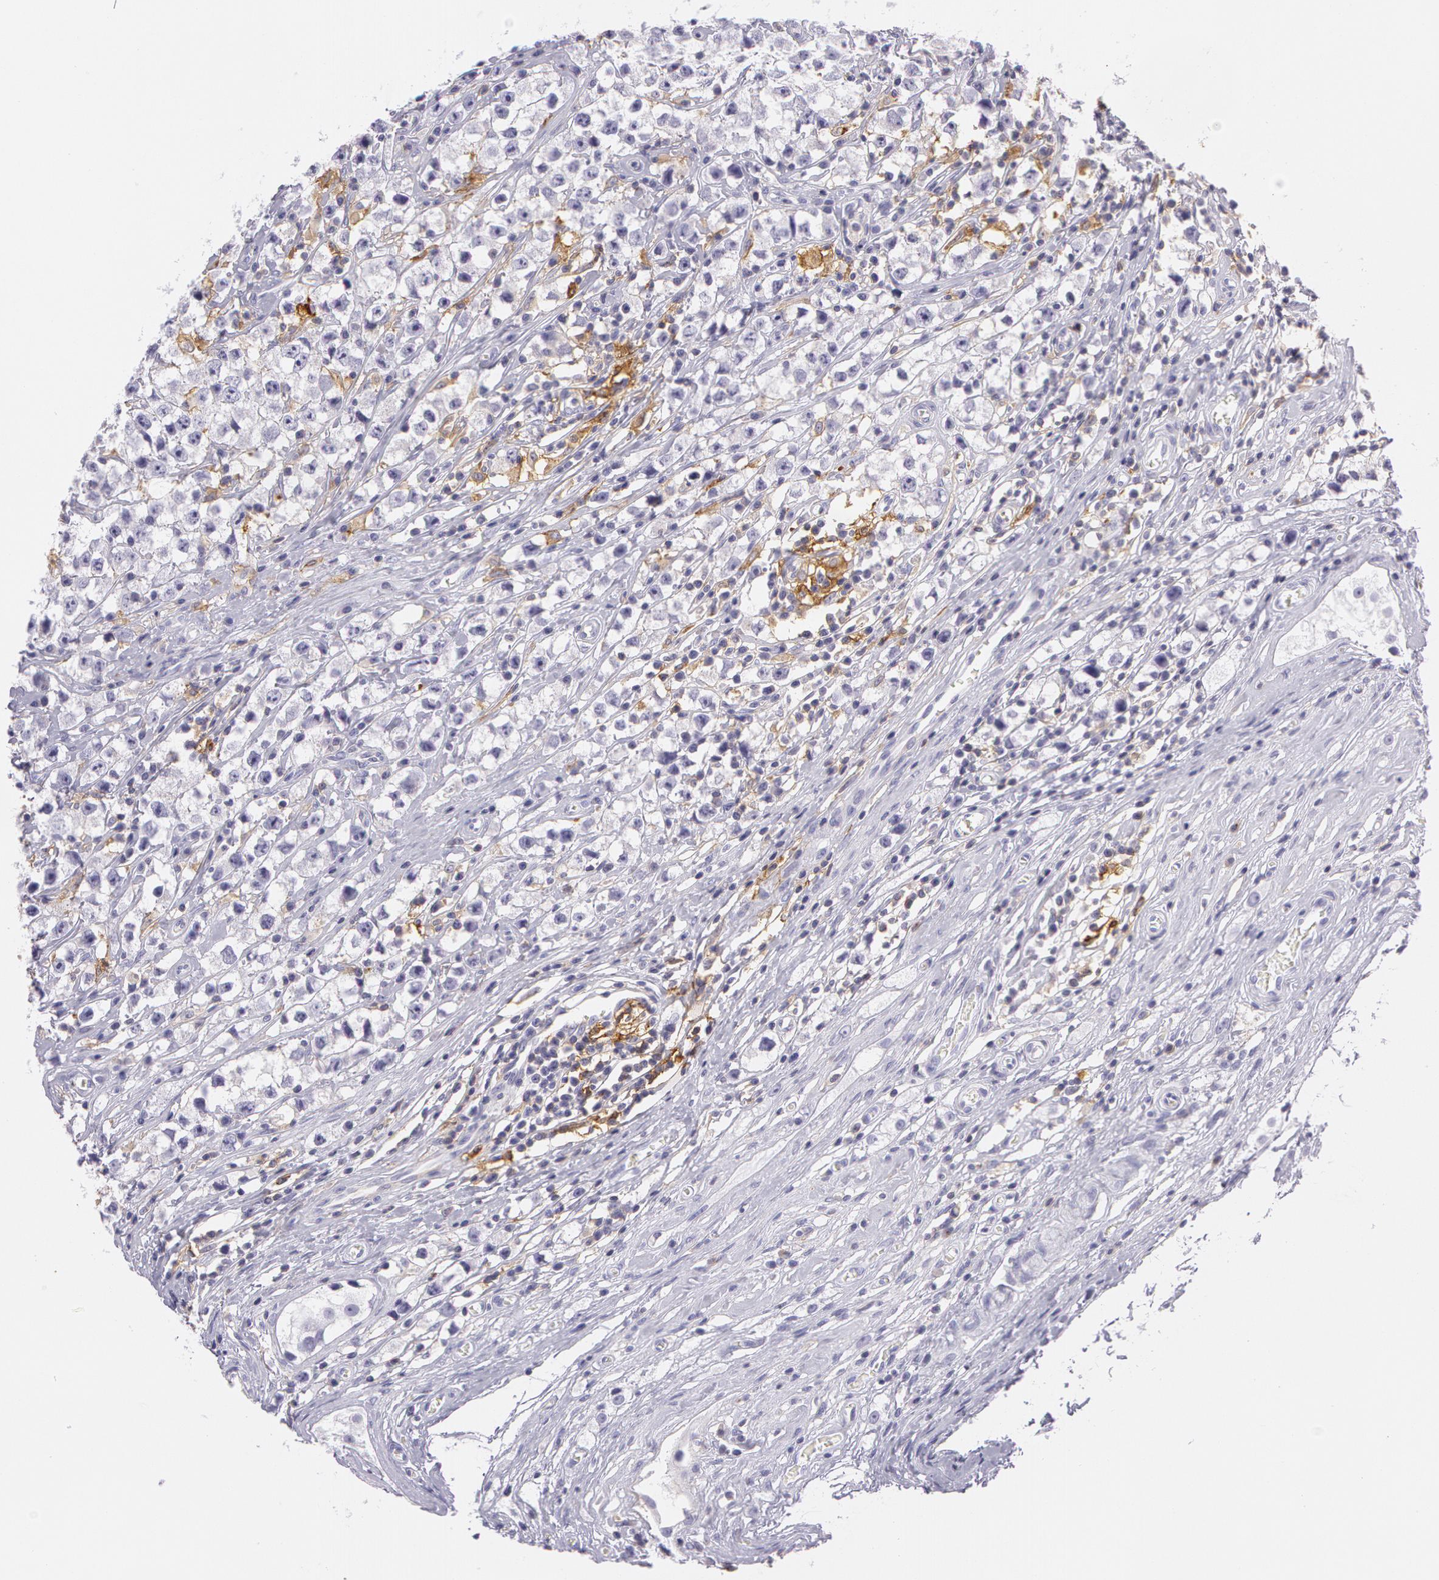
{"staining": {"intensity": "weak", "quantity": "<25%", "location": "cytoplasmic/membranous"}, "tissue": "testis cancer", "cell_type": "Tumor cells", "image_type": "cancer", "snomed": [{"axis": "morphology", "description": "Seminoma, NOS"}, {"axis": "topography", "description": "Testis"}], "caption": "This is an IHC image of testis seminoma. There is no staining in tumor cells.", "gene": "LY75", "patient": {"sex": "male", "age": 35}}